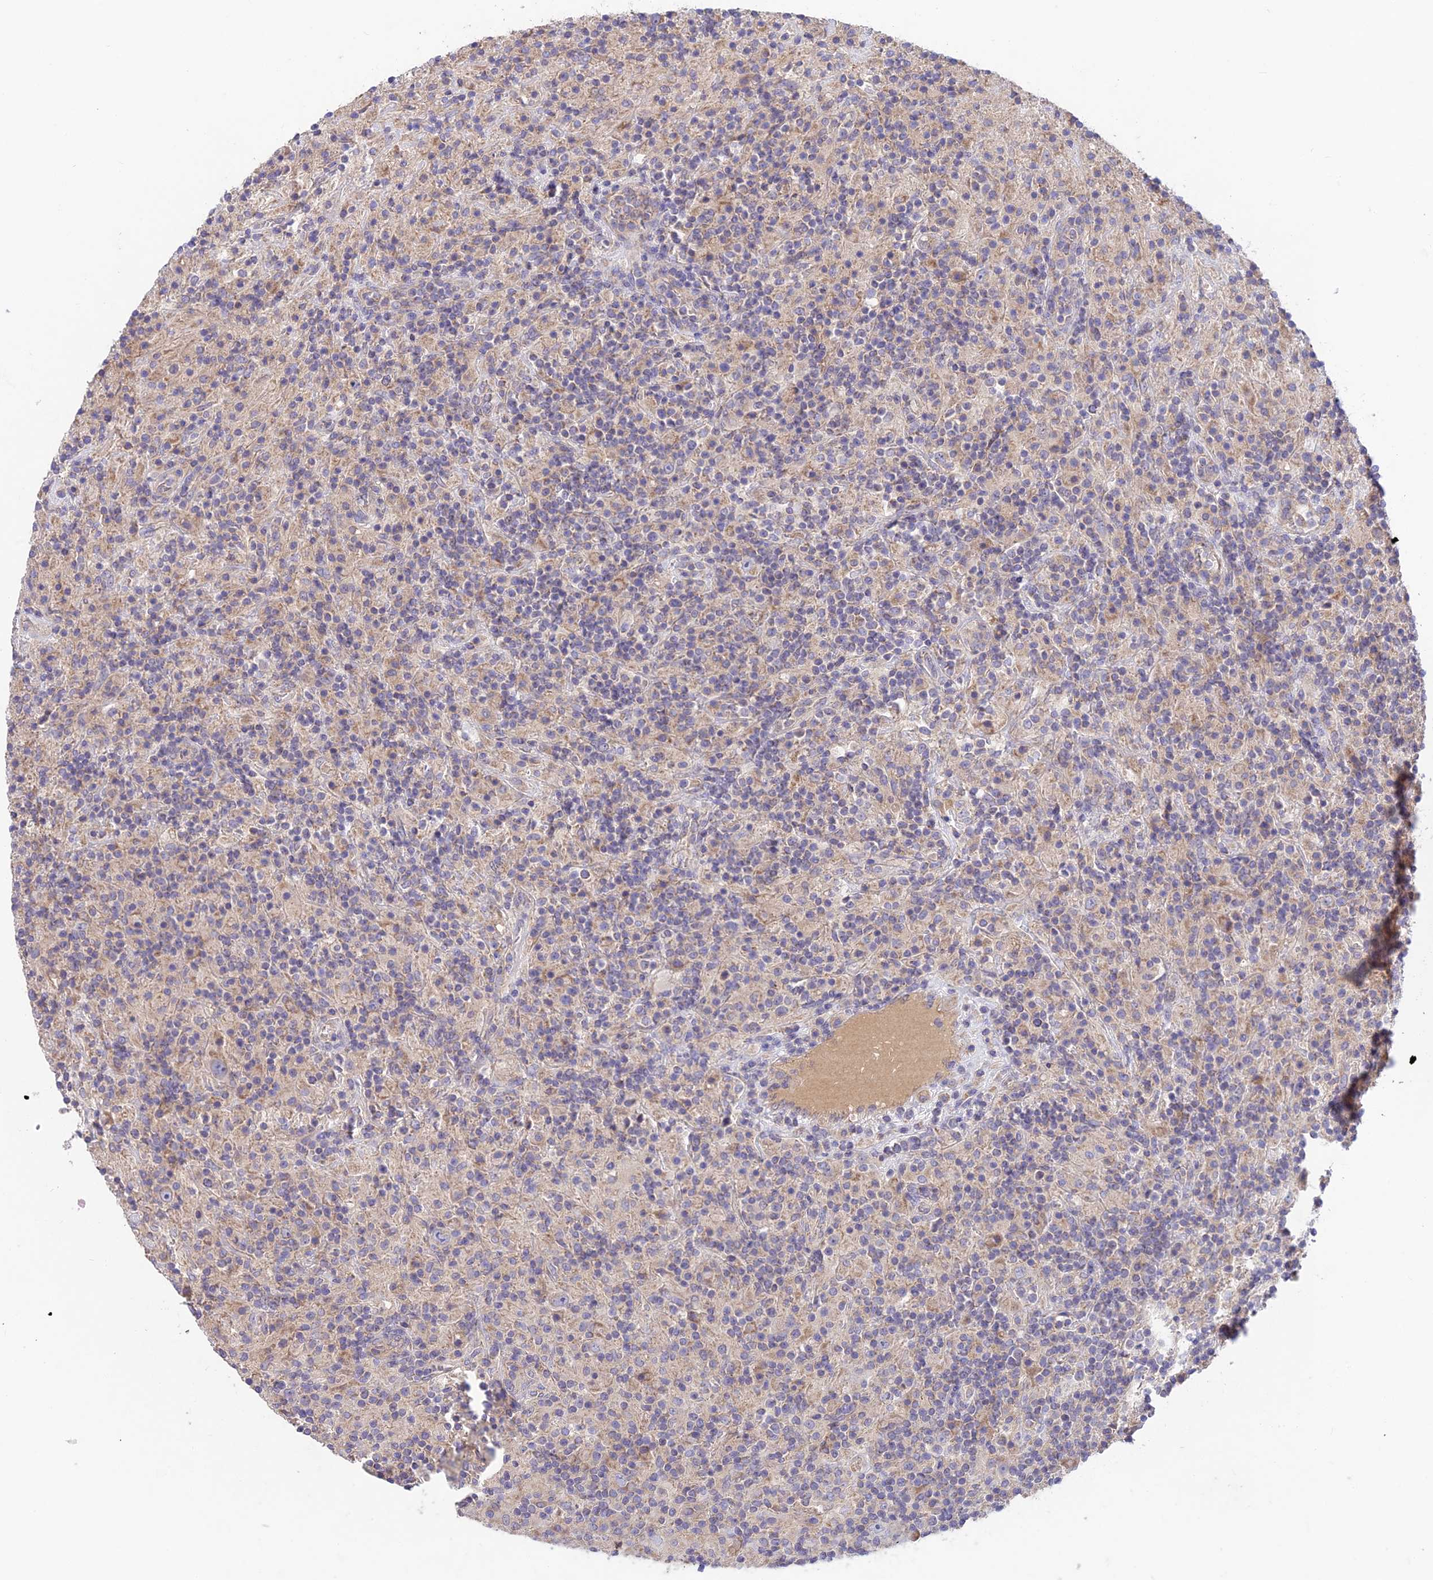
{"staining": {"intensity": "negative", "quantity": "none", "location": "none"}, "tissue": "lymphoma", "cell_type": "Tumor cells", "image_type": "cancer", "snomed": [{"axis": "morphology", "description": "Hodgkin's disease, NOS"}, {"axis": "topography", "description": "Lymph node"}], "caption": "Tumor cells are negative for protein expression in human lymphoma. The staining is performed using DAB brown chromogen with nuclei counter-stained in using hematoxylin.", "gene": "PZP", "patient": {"sex": "male", "age": 70}}